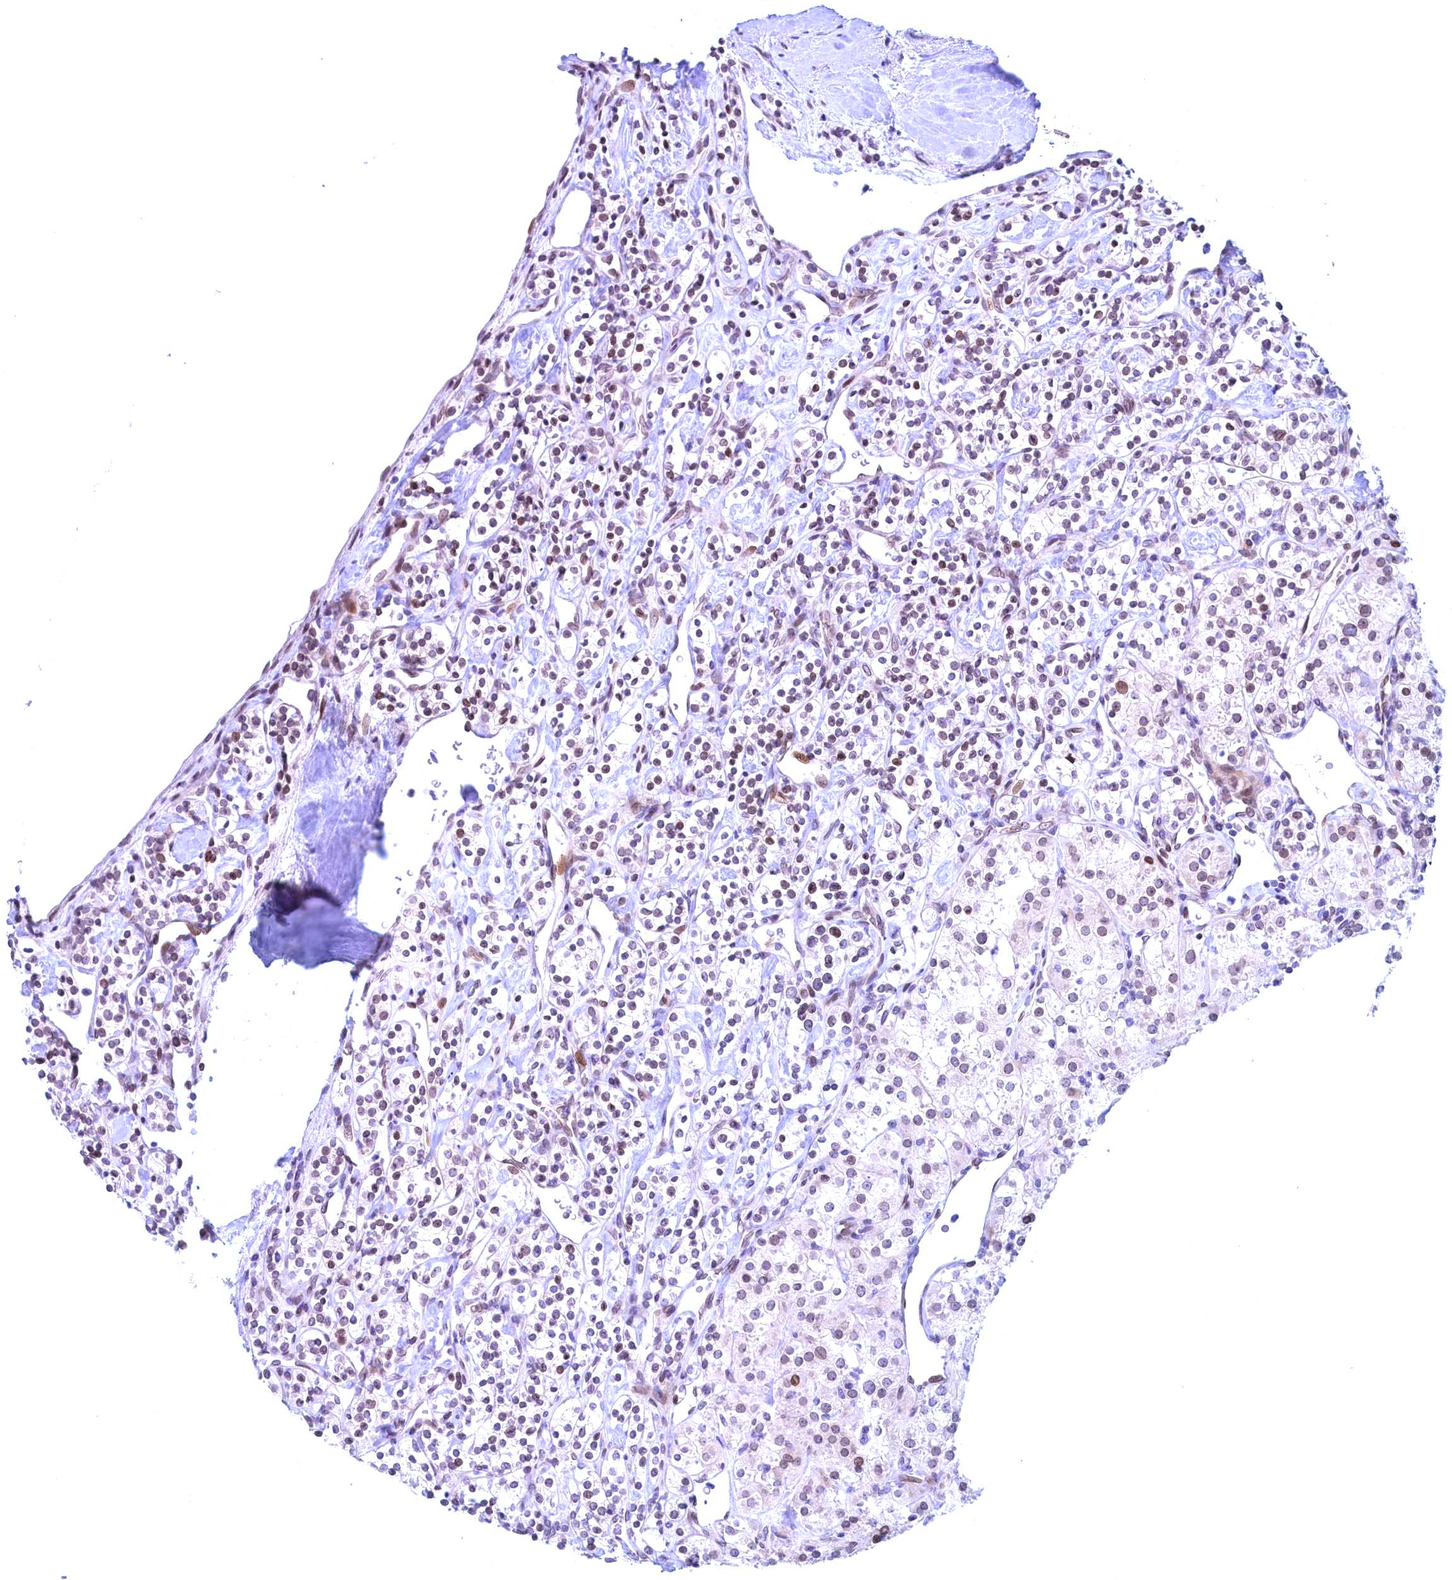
{"staining": {"intensity": "moderate", "quantity": "25%-75%", "location": "nuclear"}, "tissue": "renal cancer", "cell_type": "Tumor cells", "image_type": "cancer", "snomed": [{"axis": "morphology", "description": "Adenocarcinoma, NOS"}, {"axis": "topography", "description": "Kidney"}], "caption": "Renal cancer stained for a protein (brown) demonstrates moderate nuclear positive staining in approximately 25%-75% of tumor cells.", "gene": "GPSM1", "patient": {"sex": "male", "age": 77}}